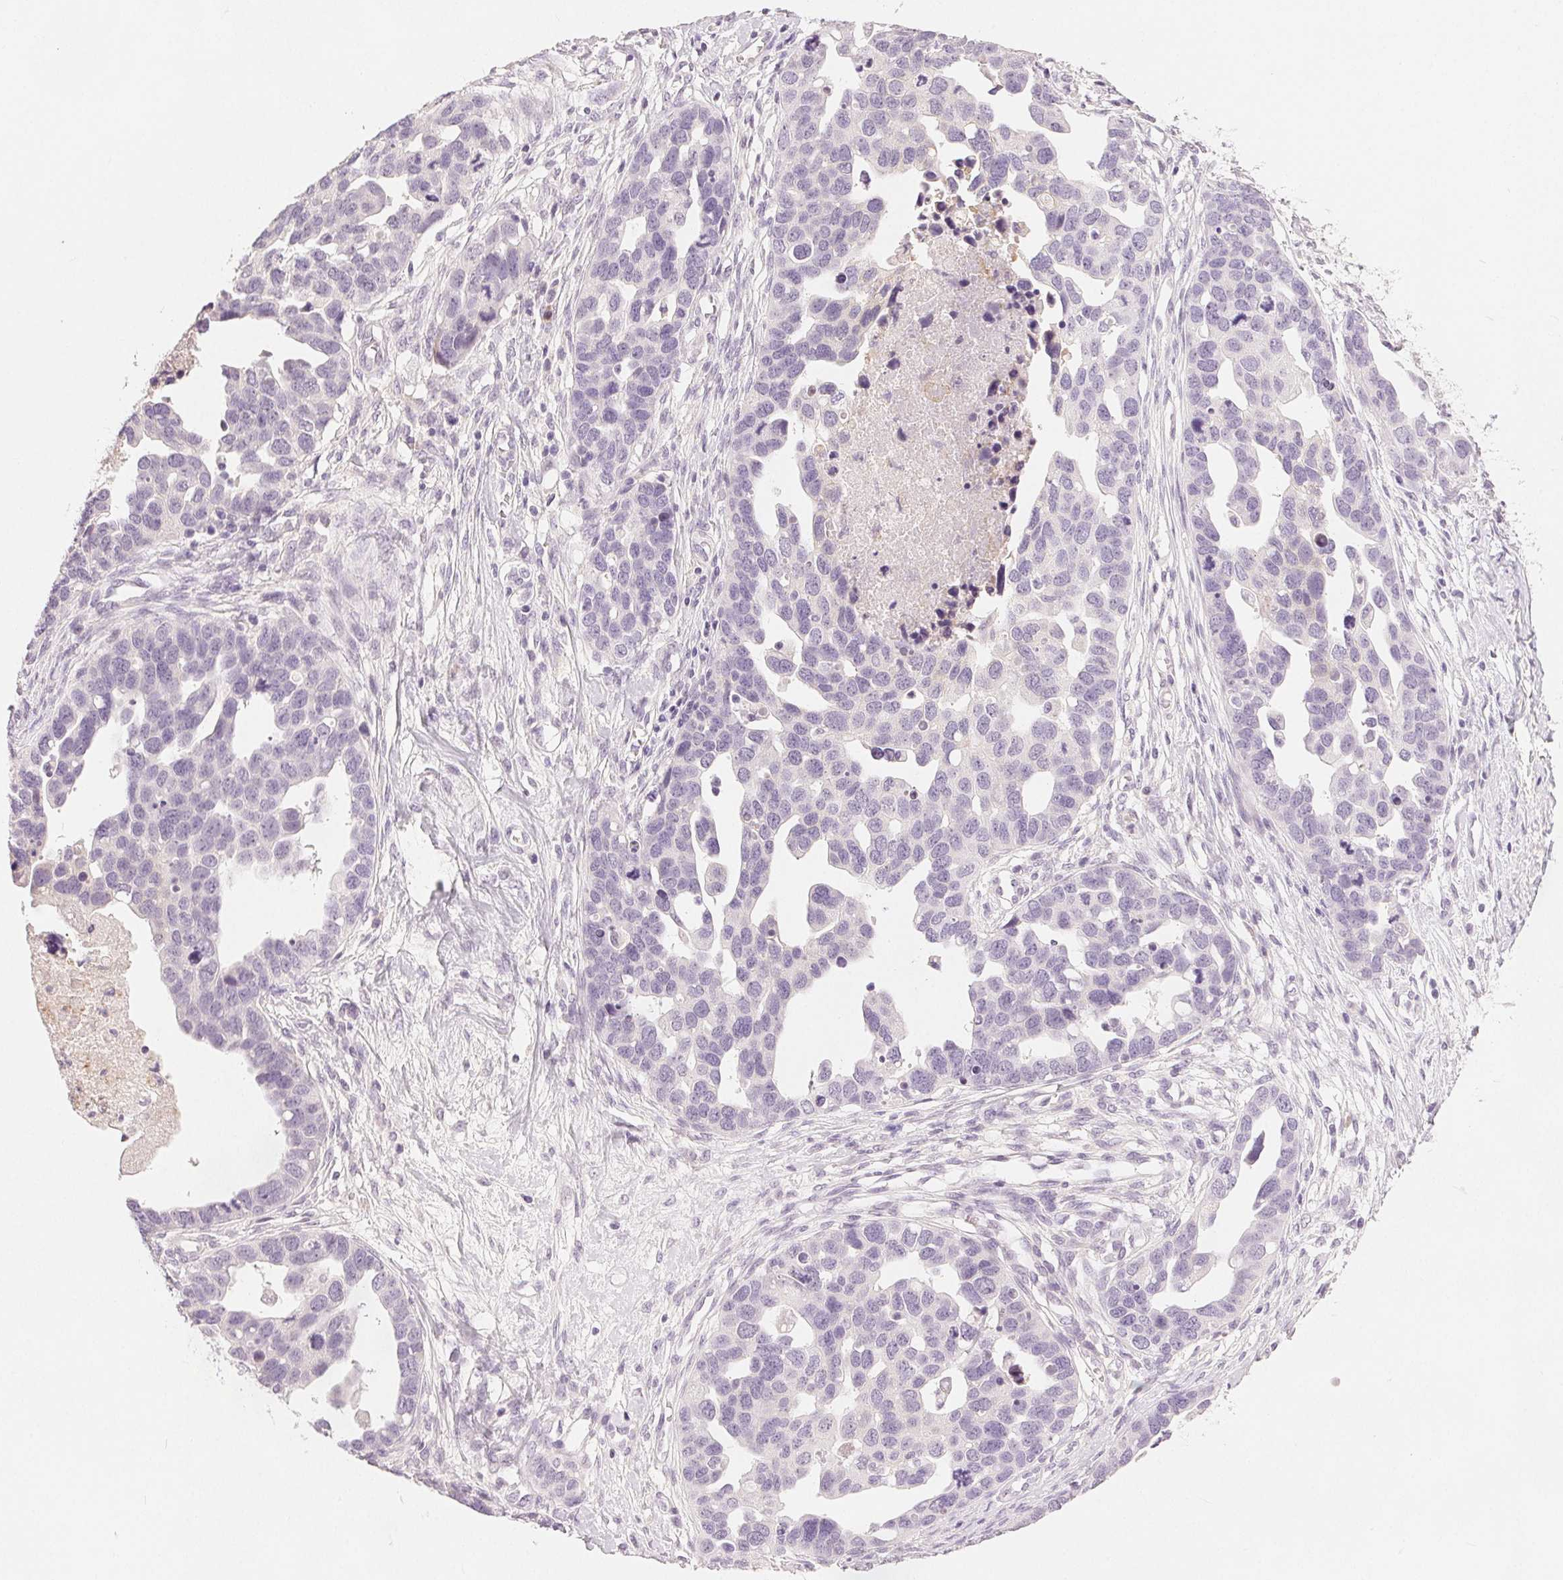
{"staining": {"intensity": "negative", "quantity": "none", "location": "none"}, "tissue": "ovarian cancer", "cell_type": "Tumor cells", "image_type": "cancer", "snomed": [{"axis": "morphology", "description": "Cystadenocarcinoma, serous, NOS"}, {"axis": "topography", "description": "Ovary"}], "caption": "Tumor cells are negative for brown protein staining in ovarian cancer (serous cystadenocarcinoma). The staining was performed using DAB to visualize the protein expression in brown, while the nuclei were stained in blue with hematoxylin (Magnification: 20x).", "gene": "CA12", "patient": {"sex": "female", "age": 54}}